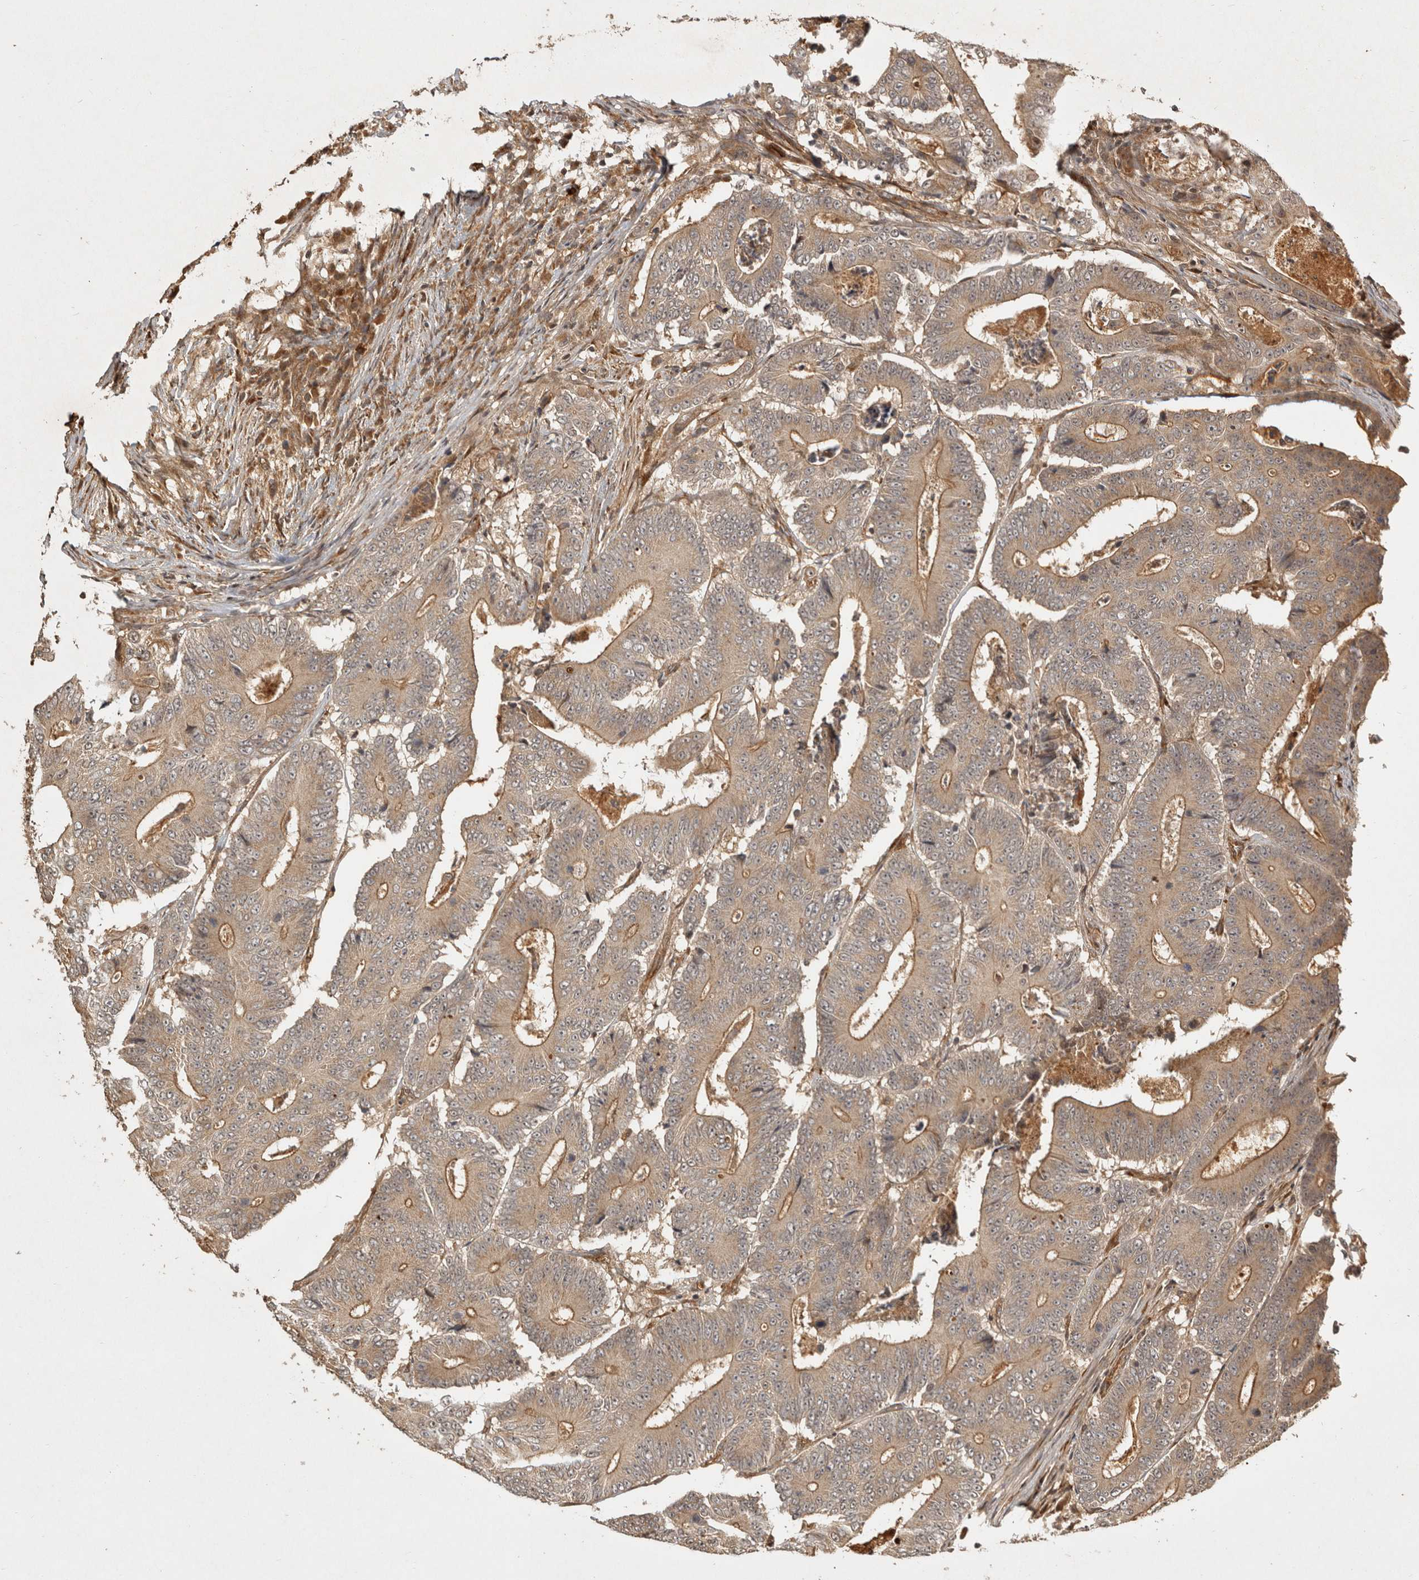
{"staining": {"intensity": "moderate", "quantity": "25%-75%", "location": "cytoplasmic/membranous"}, "tissue": "colorectal cancer", "cell_type": "Tumor cells", "image_type": "cancer", "snomed": [{"axis": "morphology", "description": "Adenocarcinoma, NOS"}, {"axis": "topography", "description": "Colon"}], "caption": "IHC of adenocarcinoma (colorectal) displays medium levels of moderate cytoplasmic/membranous staining in about 25%-75% of tumor cells.", "gene": "CAMSAP2", "patient": {"sex": "male", "age": 83}}